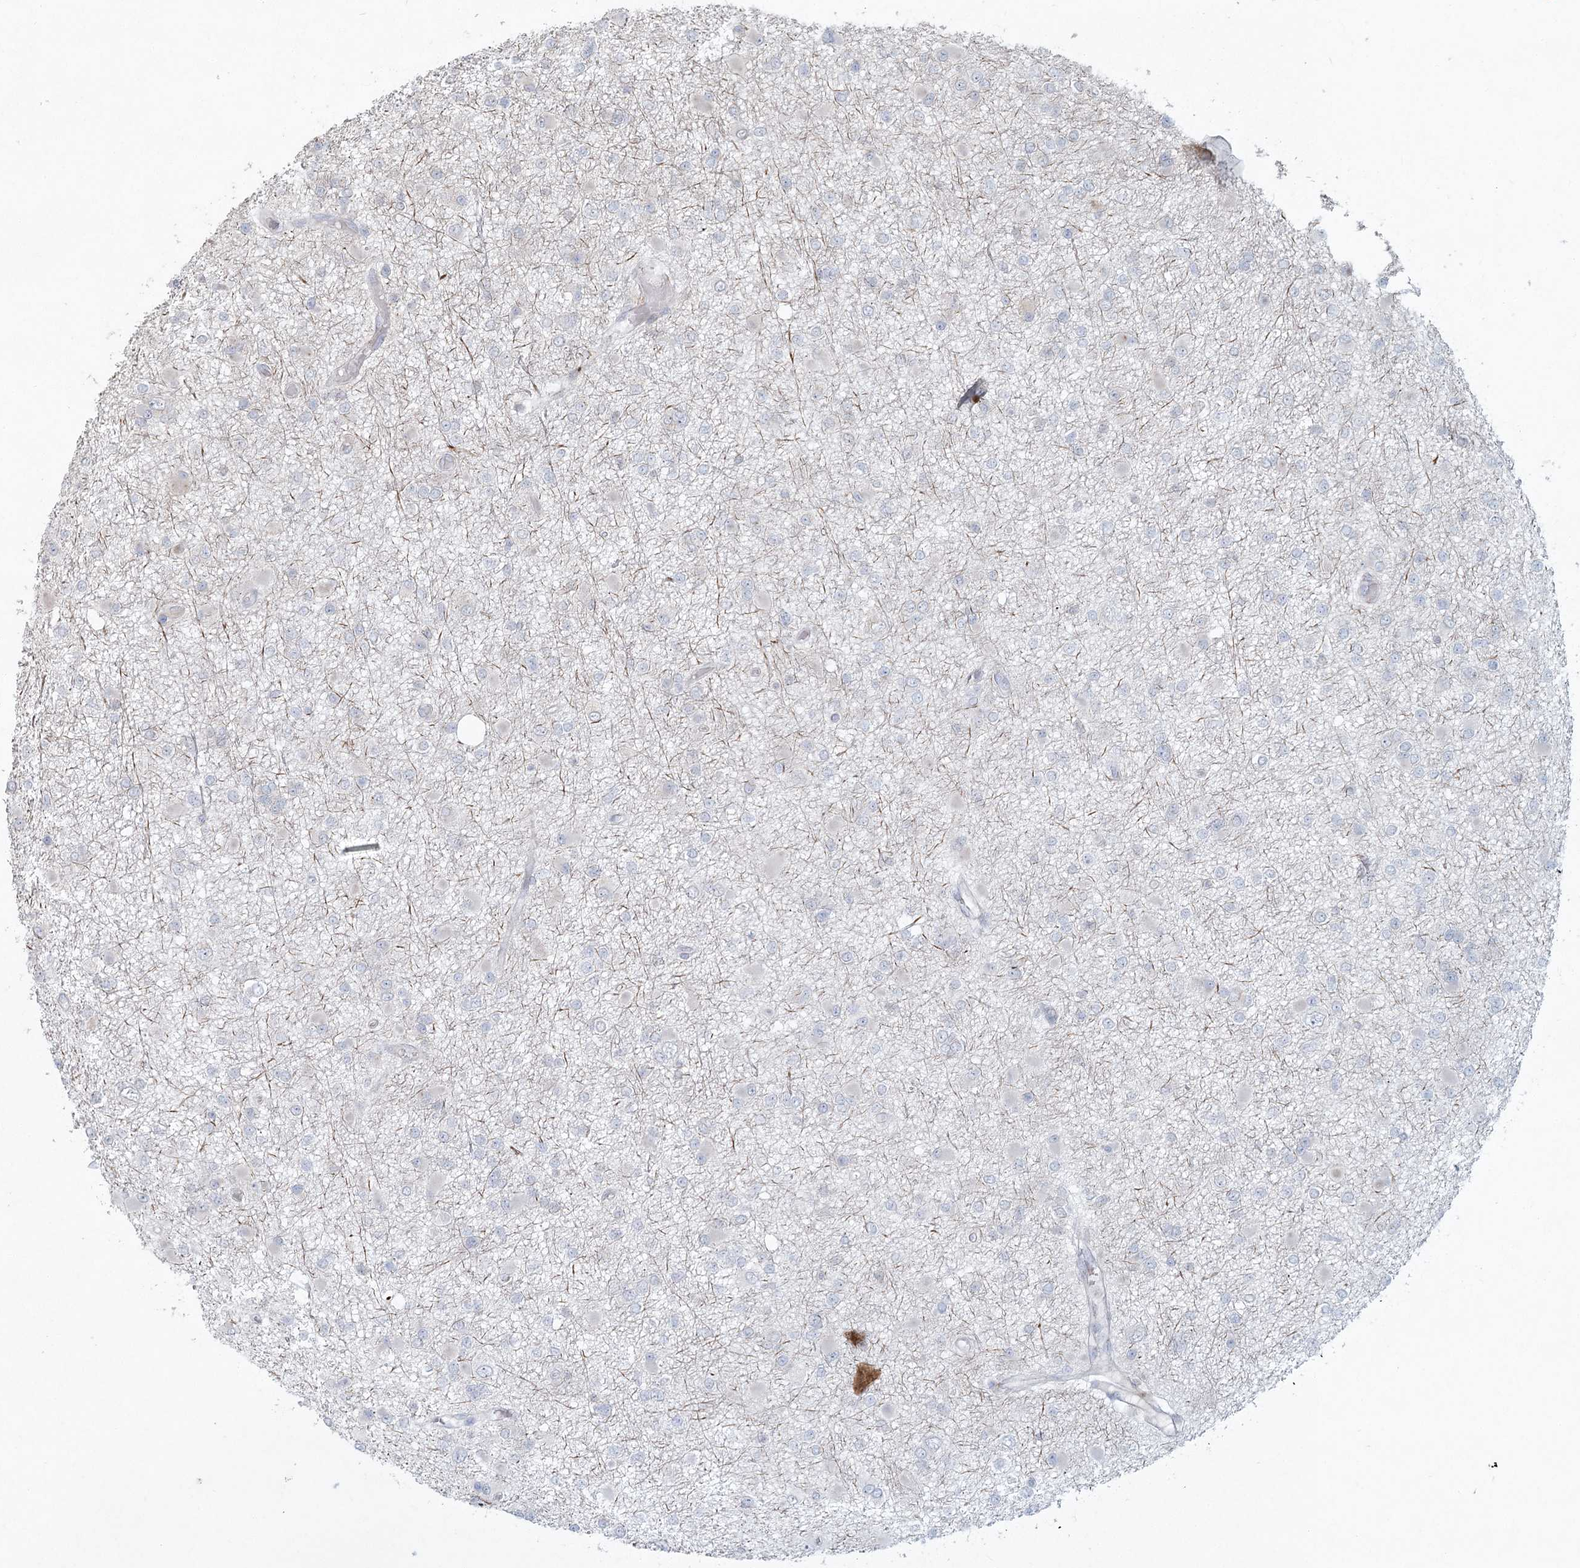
{"staining": {"intensity": "negative", "quantity": "none", "location": "none"}, "tissue": "glioma", "cell_type": "Tumor cells", "image_type": "cancer", "snomed": [{"axis": "morphology", "description": "Glioma, malignant, Low grade"}, {"axis": "topography", "description": "Brain"}], "caption": "DAB immunohistochemical staining of human malignant glioma (low-grade) reveals no significant expression in tumor cells.", "gene": "LRP2BP", "patient": {"sex": "female", "age": 22}}